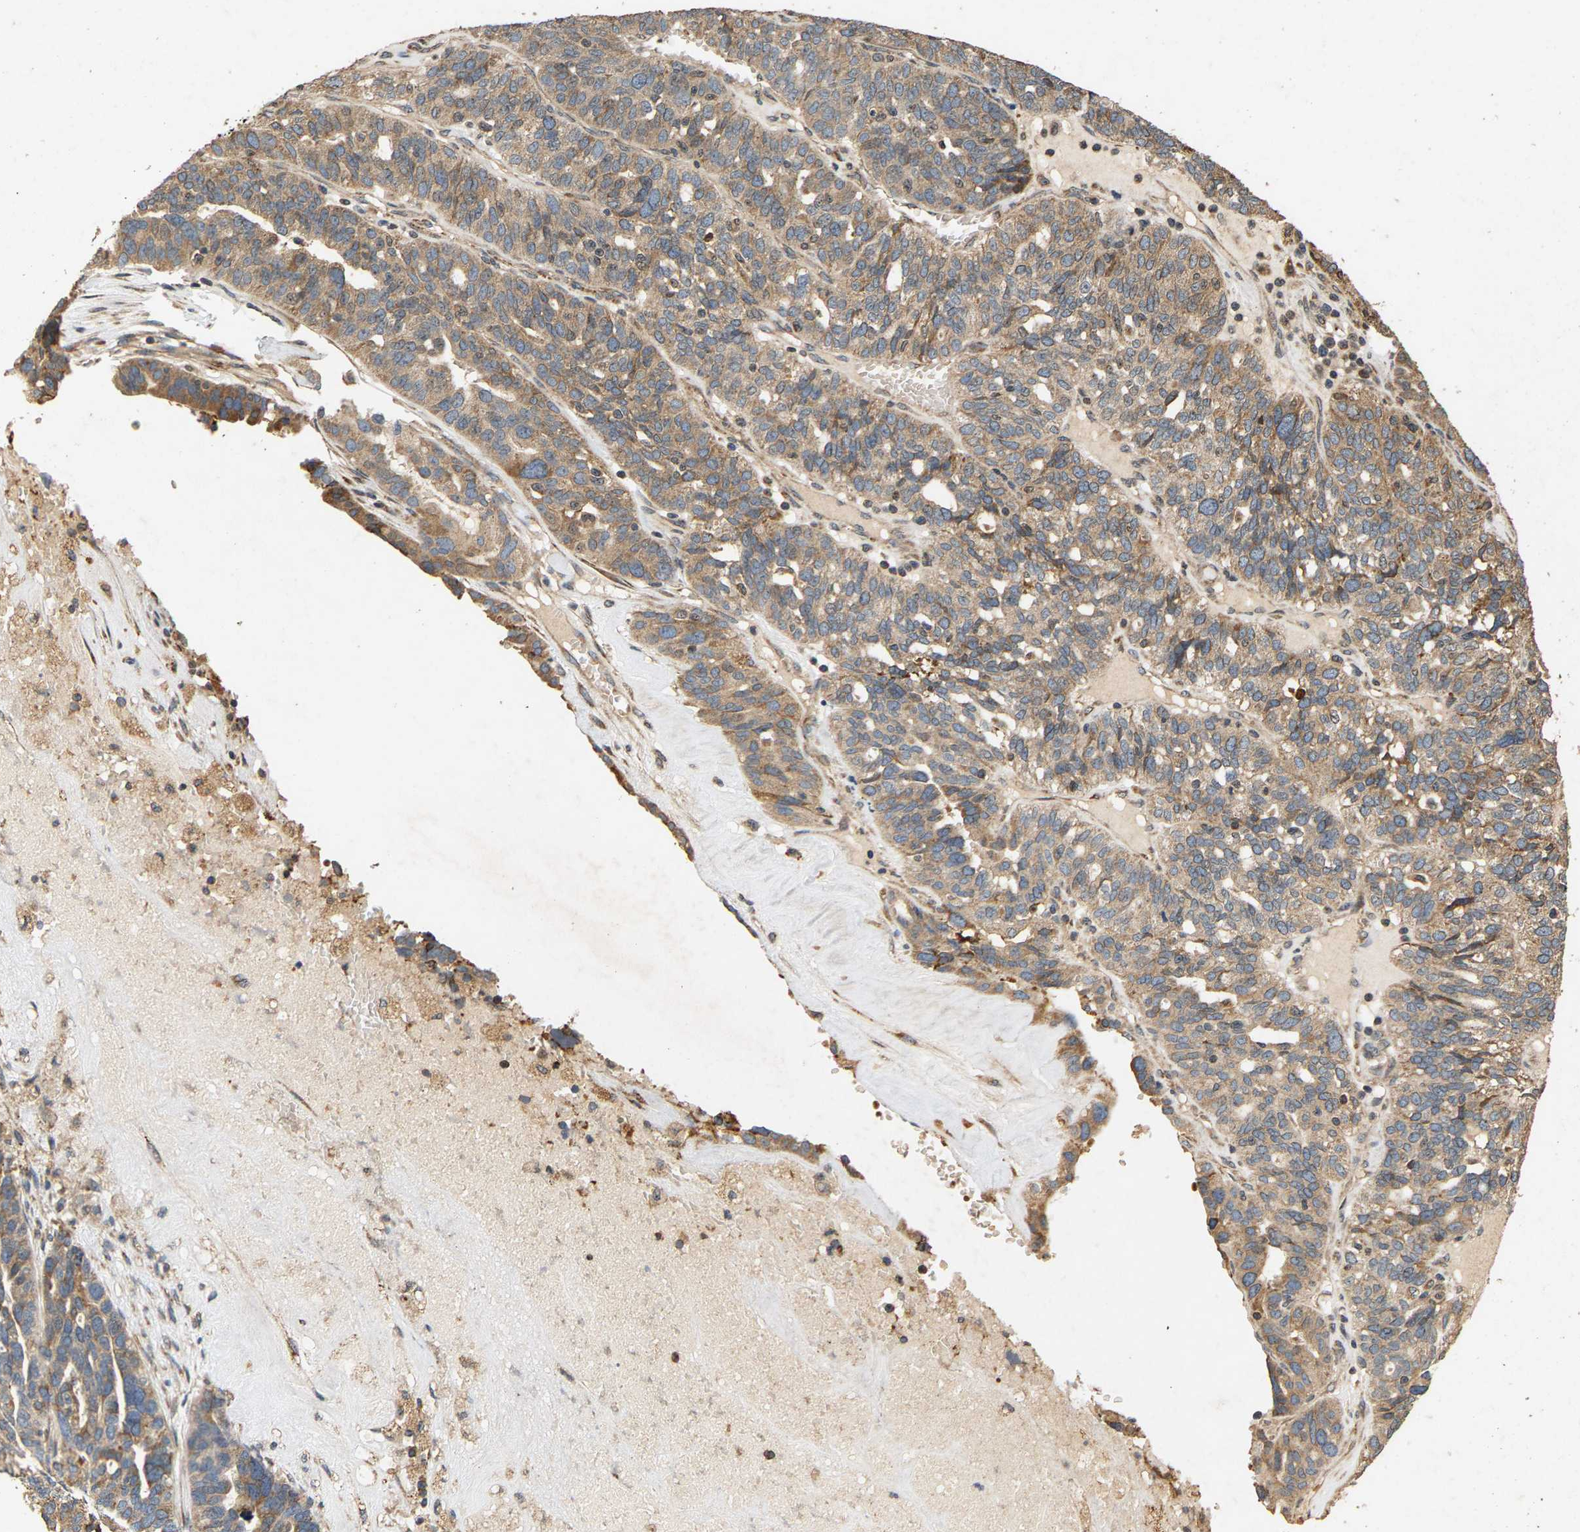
{"staining": {"intensity": "weak", "quantity": ">75%", "location": "cytoplasmic/membranous"}, "tissue": "ovarian cancer", "cell_type": "Tumor cells", "image_type": "cancer", "snomed": [{"axis": "morphology", "description": "Cystadenocarcinoma, serous, NOS"}, {"axis": "topography", "description": "Ovary"}], "caption": "Immunohistochemical staining of human serous cystadenocarcinoma (ovarian) displays low levels of weak cytoplasmic/membranous expression in approximately >75% of tumor cells. The protein of interest is stained brown, and the nuclei are stained in blue (DAB IHC with brightfield microscopy, high magnification).", "gene": "CIDEC", "patient": {"sex": "female", "age": 59}}